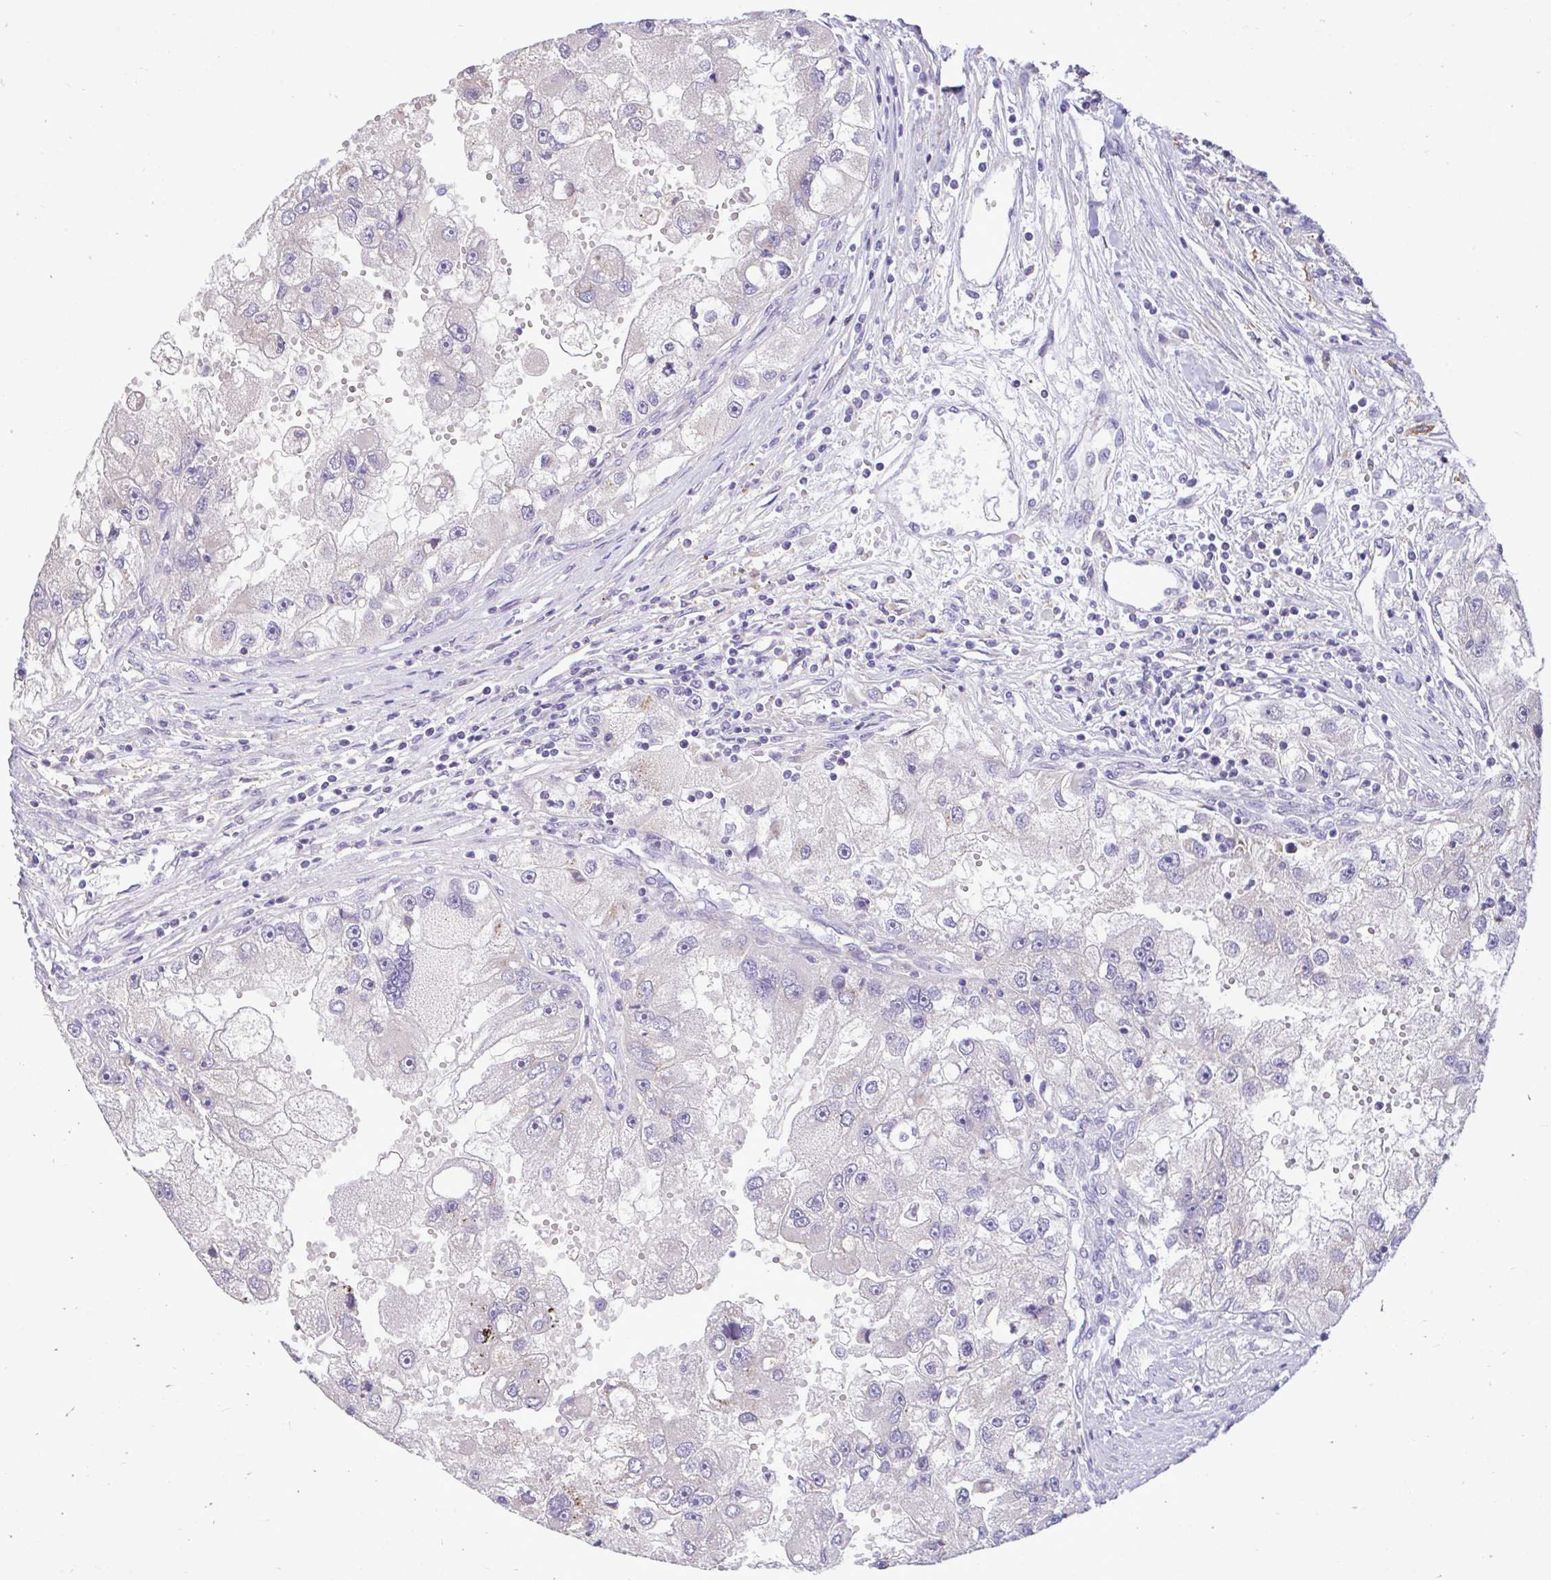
{"staining": {"intensity": "negative", "quantity": "none", "location": "none"}, "tissue": "renal cancer", "cell_type": "Tumor cells", "image_type": "cancer", "snomed": [{"axis": "morphology", "description": "Adenocarcinoma, NOS"}, {"axis": "topography", "description": "Kidney"}], "caption": "The histopathology image displays no significant positivity in tumor cells of adenocarcinoma (renal). Brightfield microscopy of immunohistochemistry (IHC) stained with DAB (3,3'-diaminobenzidine) (brown) and hematoxylin (blue), captured at high magnification.", "gene": "SARS2", "patient": {"sex": "male", "age": 63}}